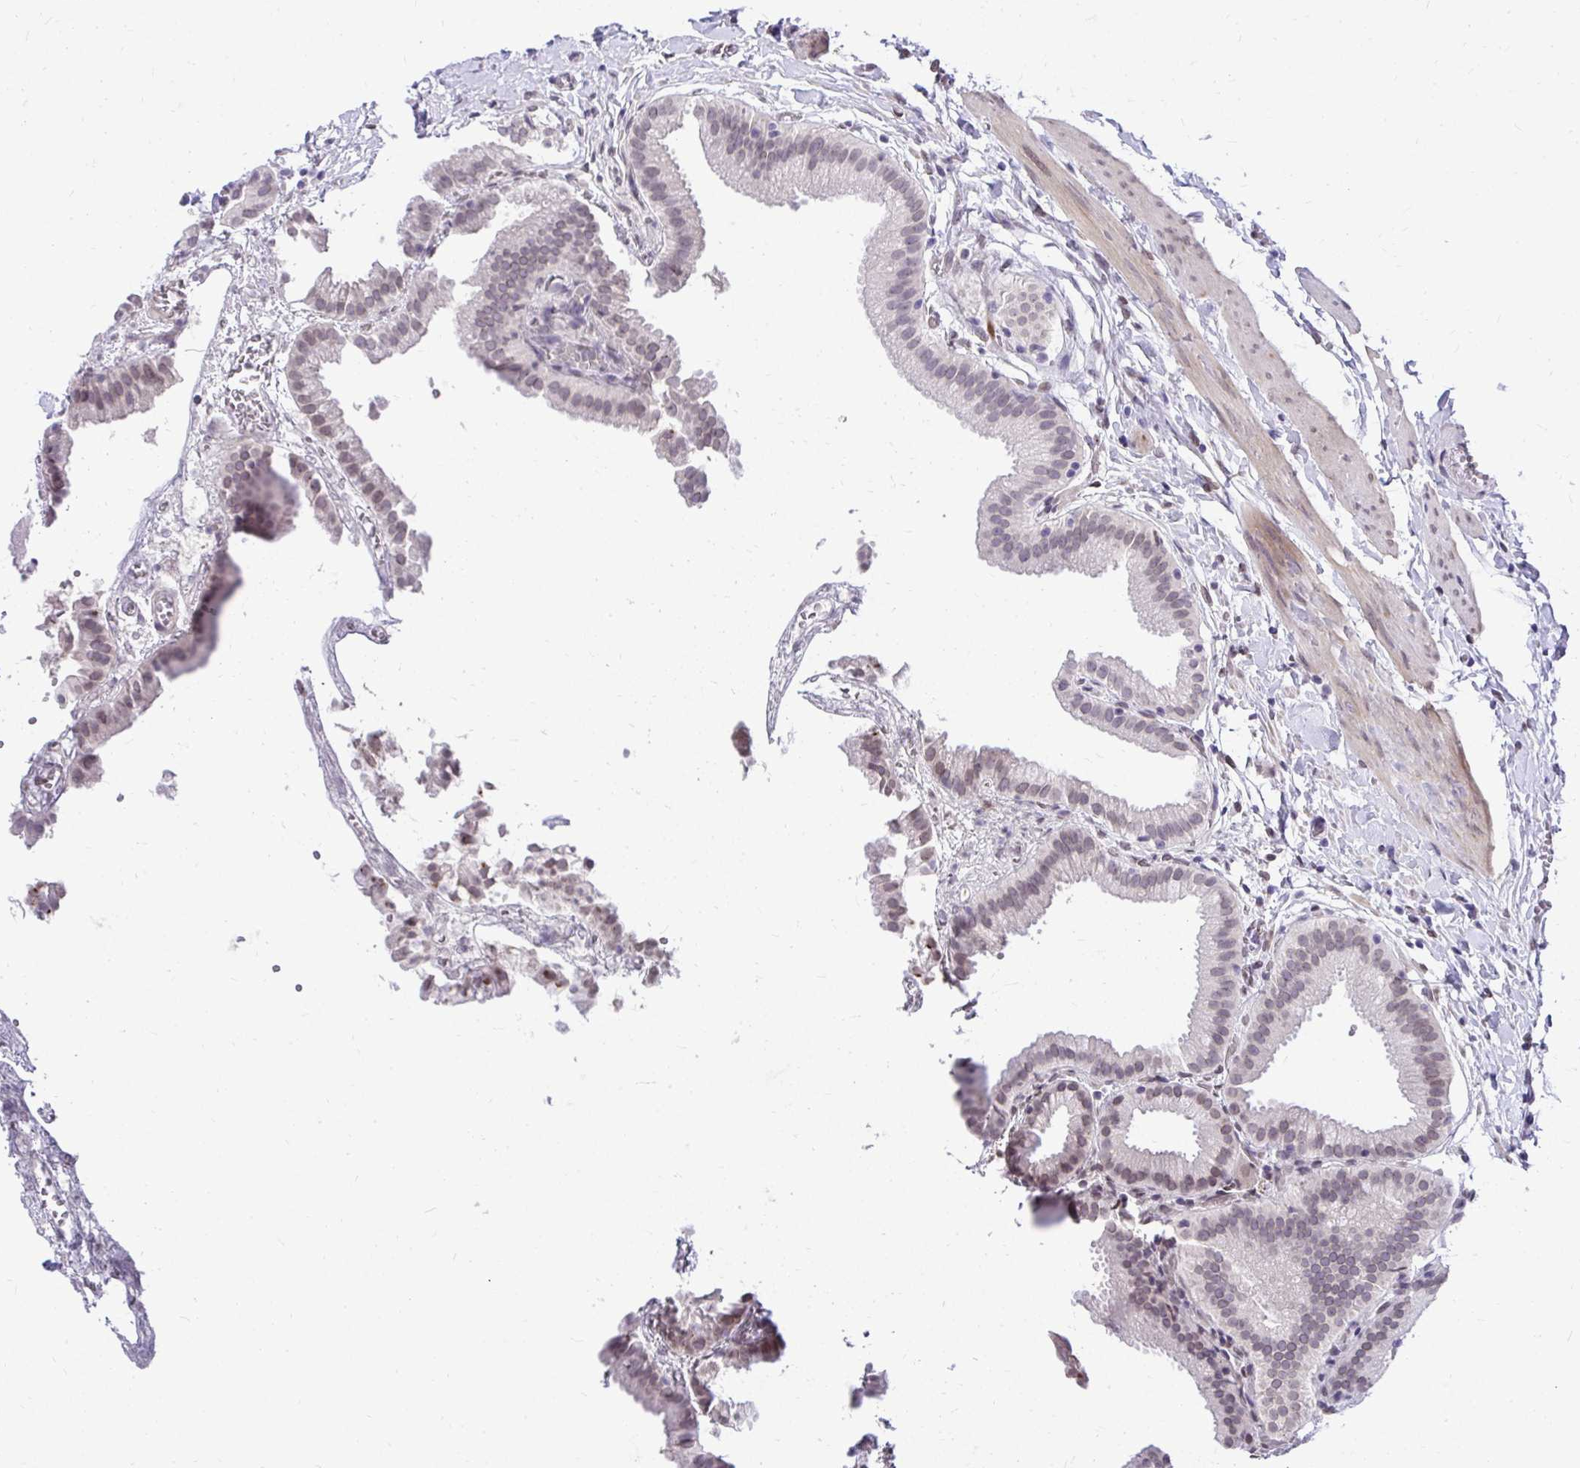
{"staining": {"intensity": "weak", "quantity": ">75%", "location": "cytoplasmic/membranous,nuclear"}, "tissue": "gallbladder", "cell_type": "Glandular cells", "image_type": "normal", "snomed": [{"axis": "morphology", "description": "Normal tissue, NOS"}, {"axis": "topography", "description": "Gallbladder"}], "caption": "Weak cytoplasmic/membranous,nuclear staining is seen in approximately >75% of glandular cells in normal gallbladder. Ihc stains the protein in brown and the nuclei are stained blue.", "gene": "BANF1", "patient": {"sex": "female", "age": 63}}